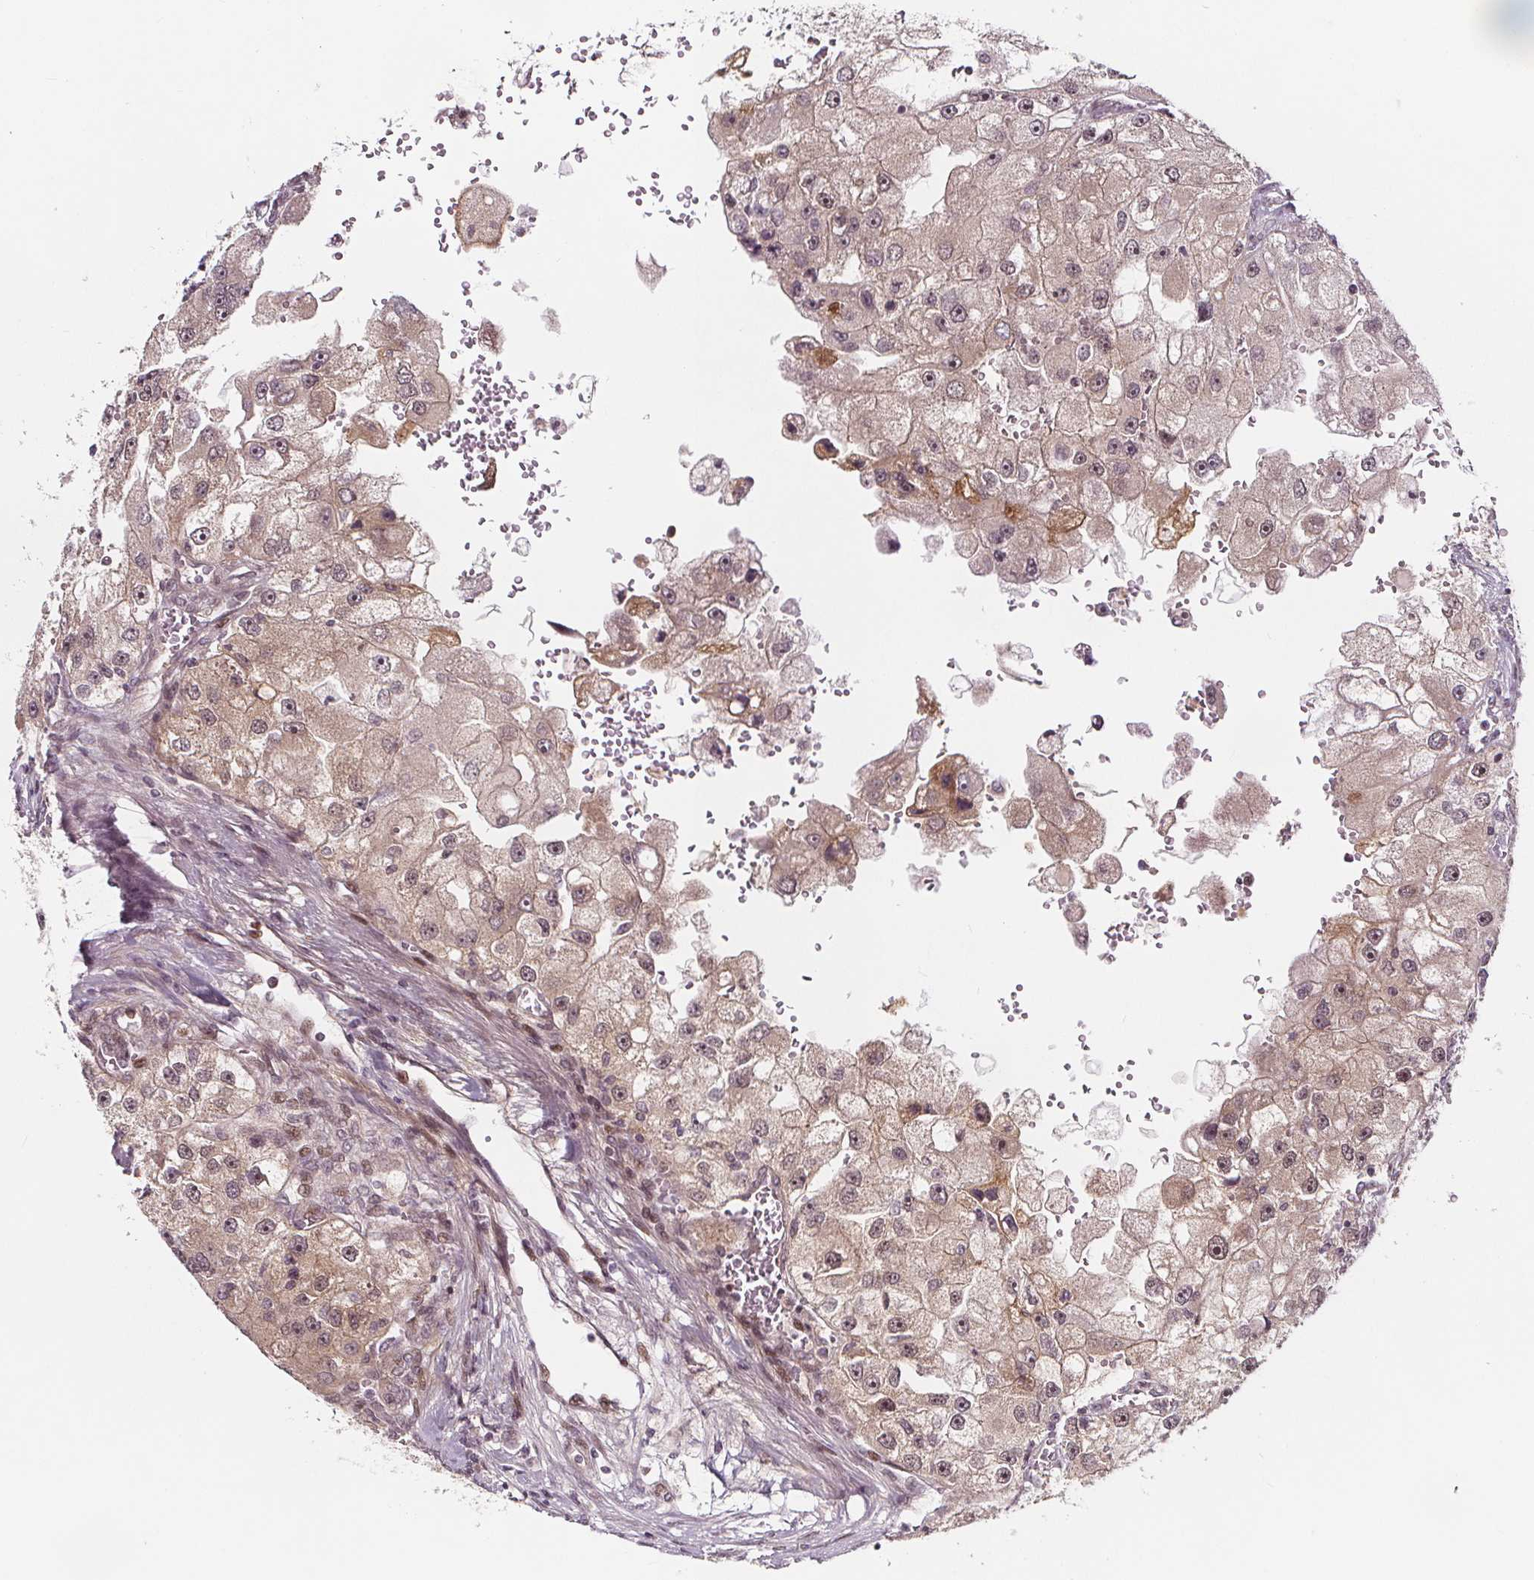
{"staining": {"intensity": "moderate", "quantity": "<25%", "location": "nuclear"}, "tissue": "renal cancer", "cell_type": "Tumor cells", "image_type": "cancer", "snomed": [{"axis": "morphology", "description": "Adenocarcinoma, NOS"}, {"axis": "topography", "description": "Kidney"}], "caption": "The image shows staining of renal cancer, revealing moderate nuclear protein staining (brown color) within tumor cells.", "gene": "AKT1S1", "patient": {"sex": "male", "age": 63}}